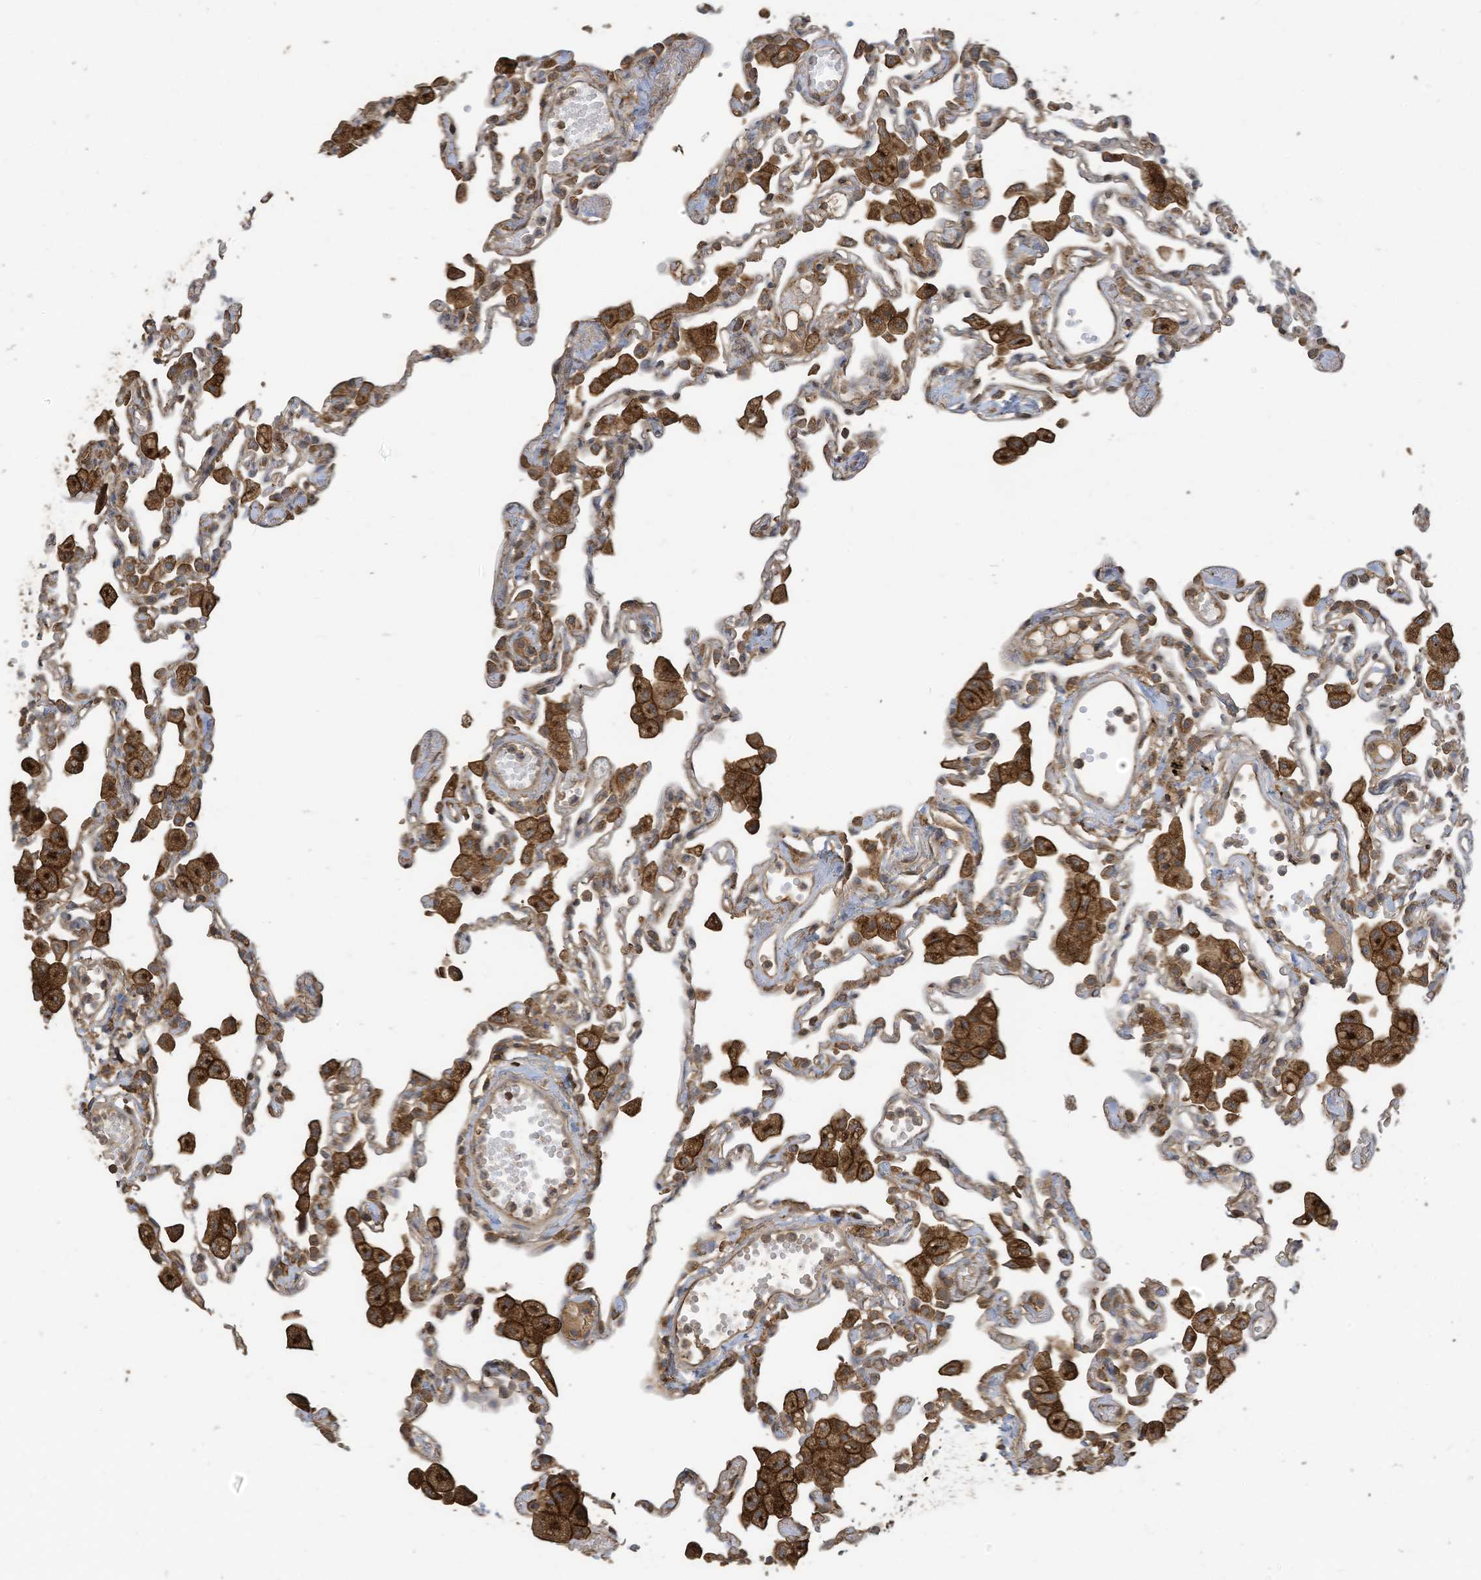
{"staining": {"intensity": "weak", "quantity": ">75%", "location": "cytoplasmic/membranous"}, "tissue": "lung", "cell_type": "Alveolar cells", "image_type": "normal", "snomed": [{"axis": "morphology", "description": "Normal tissue, NOS"}, {"axis": "topography", "description": "Bronchus"}, {"axis": "topography", "description": "Lung"}], "caption": "Protein staining by immunohistochemistry exhibits weak cytoplasmic/membranous positivity in about >75% of alveolar cells in benign lung. (IHC, brightfield microscopy, high magnification).", "gene": "COX10", "patient": {"sex": "female", "age": 49}}